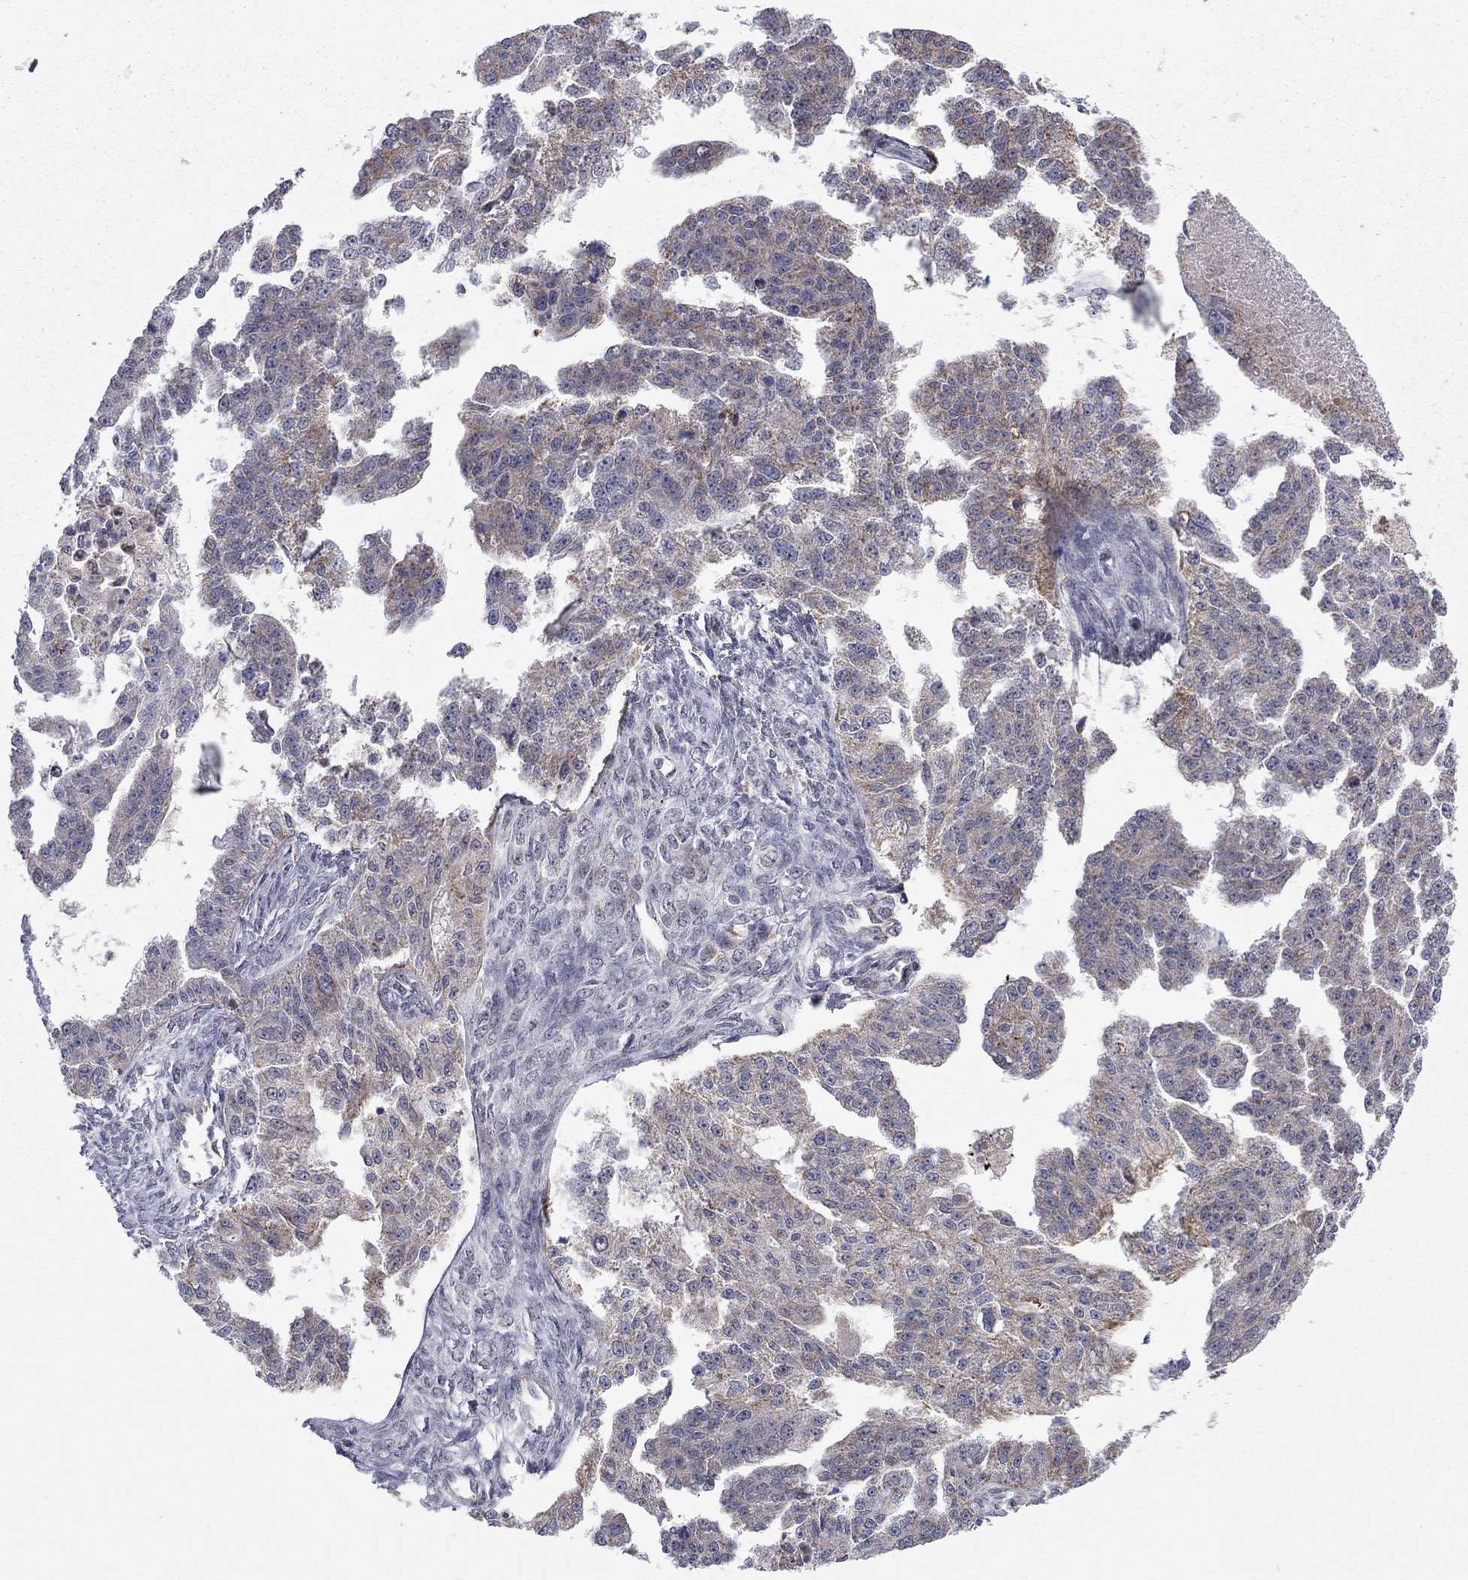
{"staining": {"intensity": "weak", "quantity": "<25%", "location": "cytoplasmic/membranous"}, "tissue": "ovarian cancer", "cell_type": "Tumor cells", "image_type": "cancer", "snomed": [{"axis": "morphology", "description": "Cystadenocarcinoma, serous, NOS"}, {"axis": "topography", "description": "Ovary"}], "caption": "Tumor cells are negative for brown protein staining in ovarian serous cystadenocarcinoma. (Stains: DAB immunohistochemistry with hematoxylin counter stain, Microscopy: brightfield microscopy at high magnification).", "gene": "DOP1B", "patient": {"sex": "female", "age": 58}}